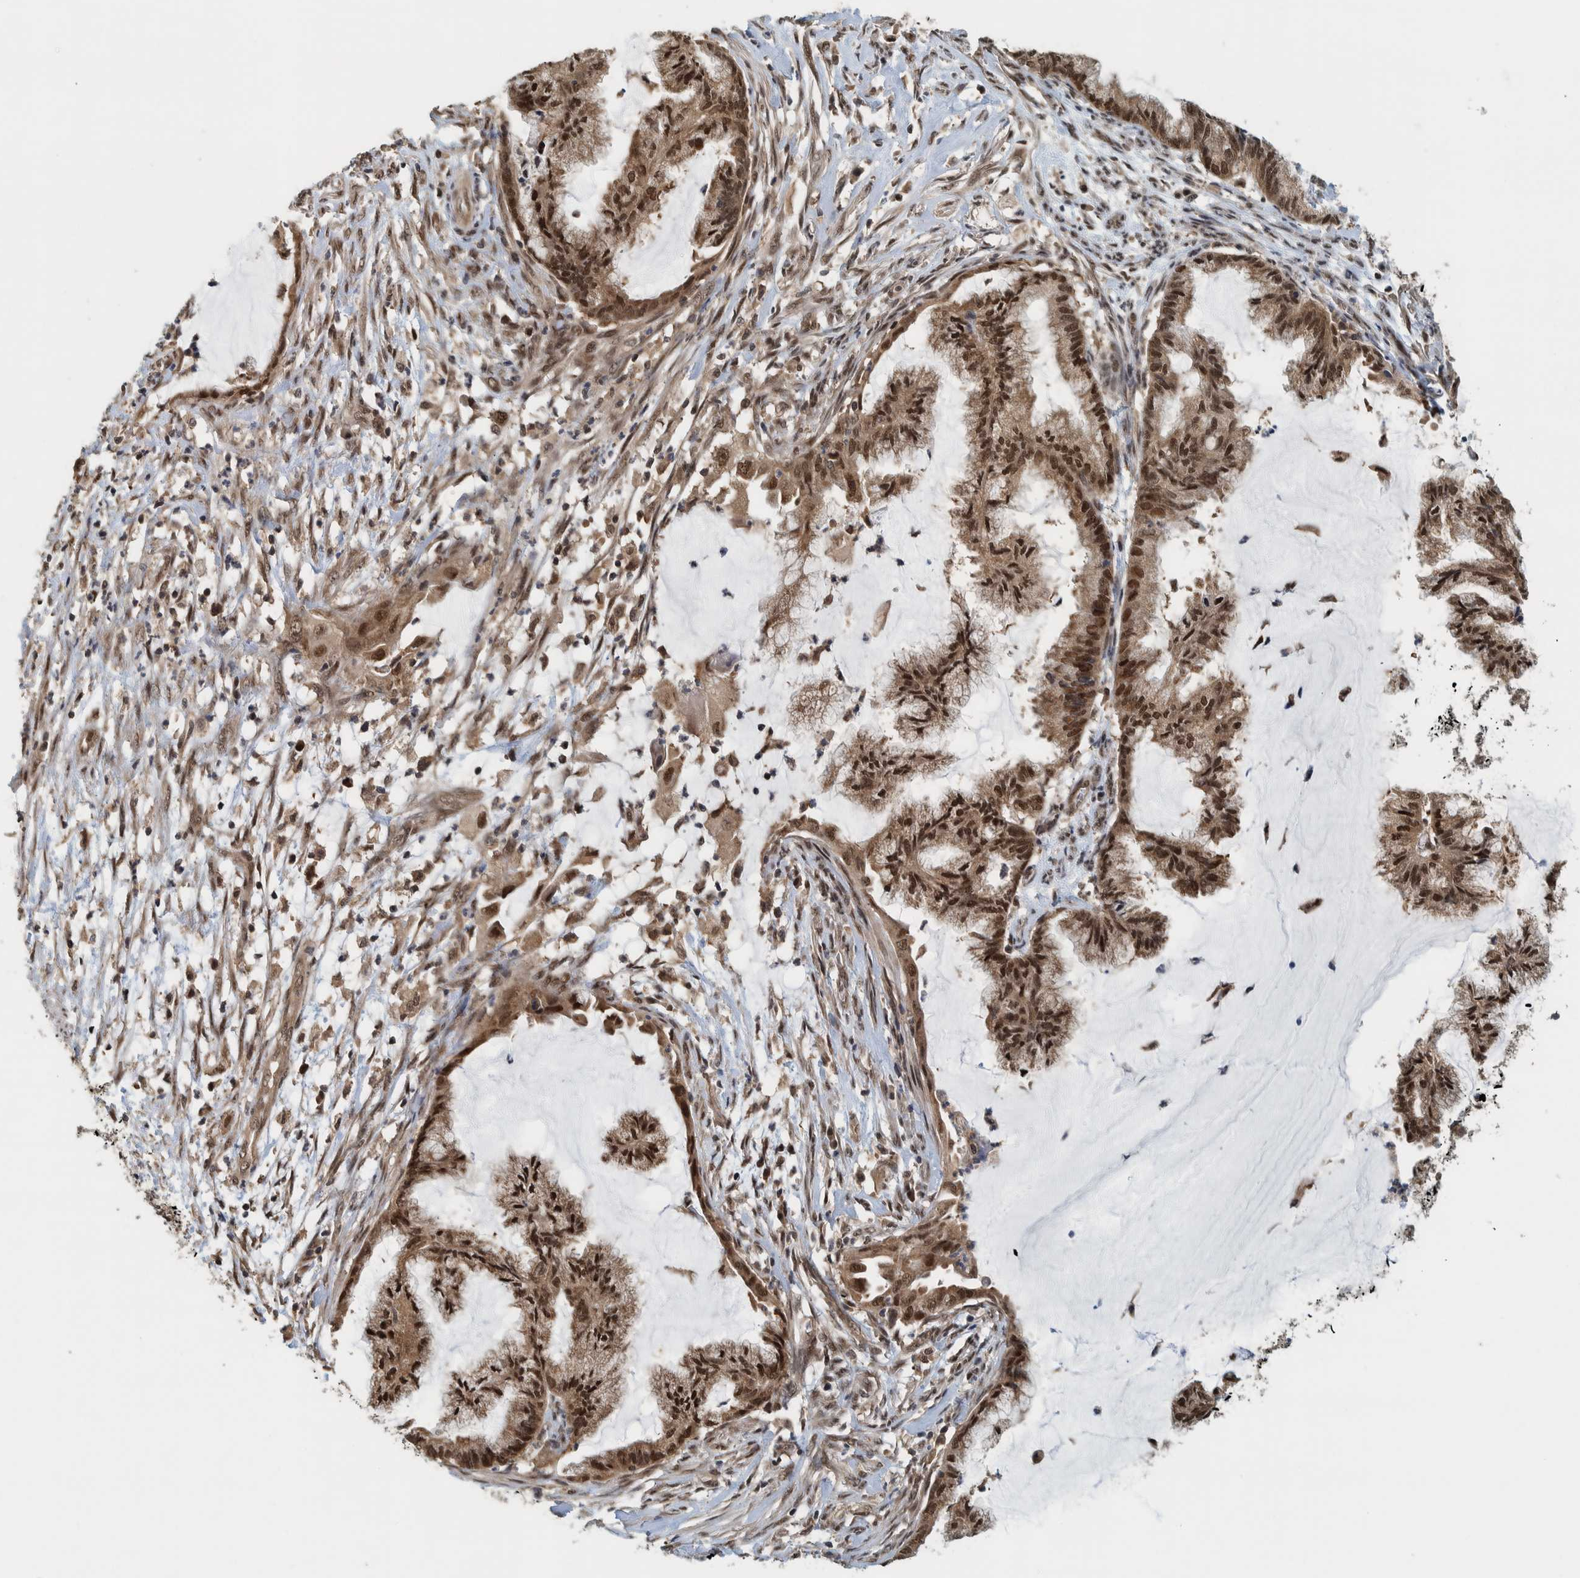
{"staining": {"intensity": "strong", "quantity": ">75%", "location": "cytoplasmic/membranous,nuclear"}, "tissue": "endometrial cancer", "cell_type": "Tumor cells", "image_type": "cancer", "snomed": [{"axis": "morphology", "description": "Adenocarcinoma, NOS"}, {"axis": "topography", "description": "Endometrium"}], "caption": "This micrograph exhibits immunohistochemistry staining of human endometrial adenocarcinoma, with high strong cytoplasmic/membranous and nuclear expression in about >75% of tumor cells.", "gene": "COPS3", "patient": {"sex": "female", "age": 86}}